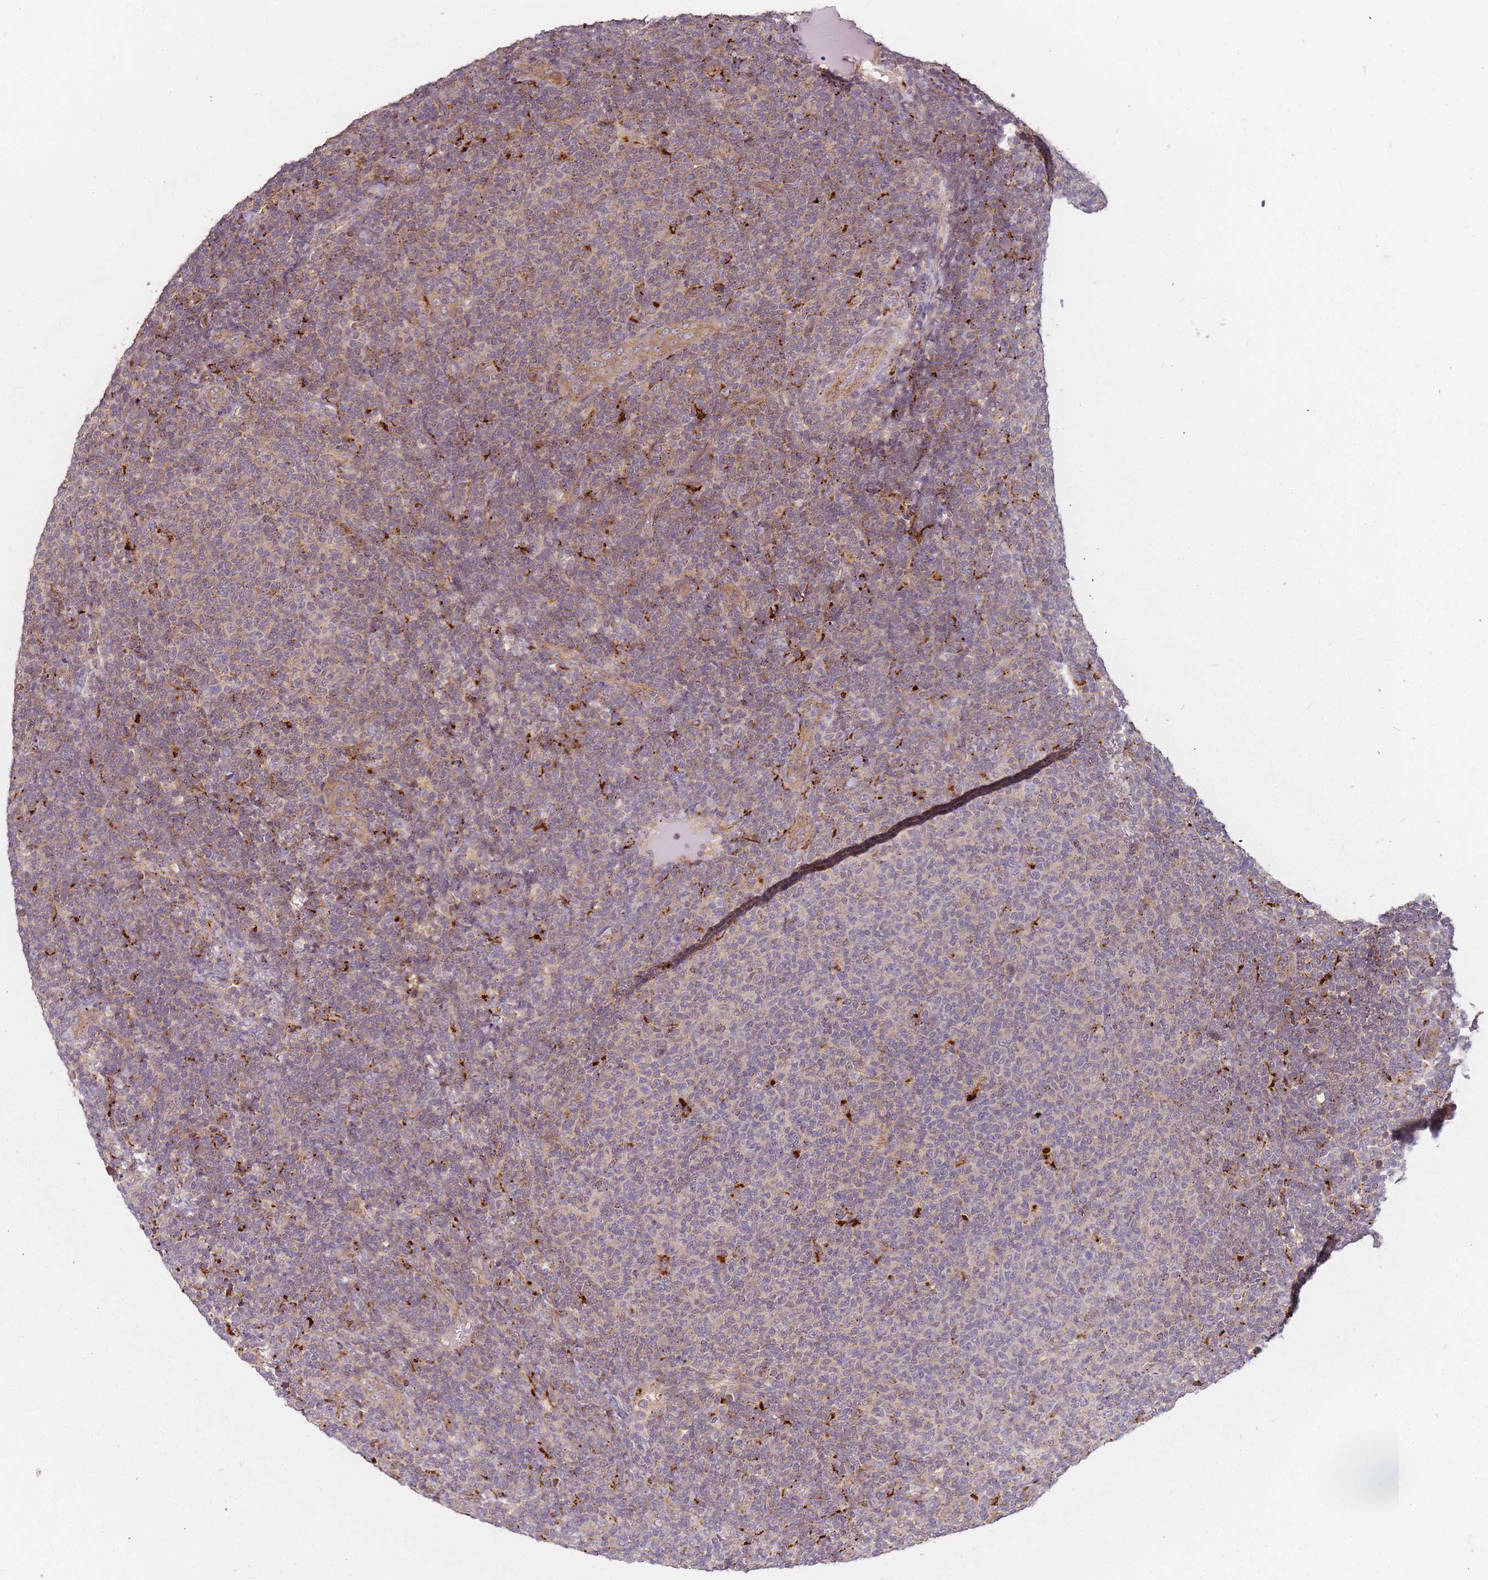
{"staining": {"intensity": "weak", "quantity": ">75%", "location": "cytoplasmic/membranous"}, "tissue": "lymphoma", "cell_type": "Tumor cells", "image_type": "cancer", "snomed": [{"axis": "morphology", "description": "Malignant lymphoma, non-Hodgkin's type, Low grade"}, {"axis": "topography", "description": "Lymph node"}], "caption": "Human lymphoma stained with a brown dye shows weak cytoplasmic/membranous positive expression in about >75% of tumor cells.", "gene": "ATG5", "patient": {"sex": "male", "age": 66}}